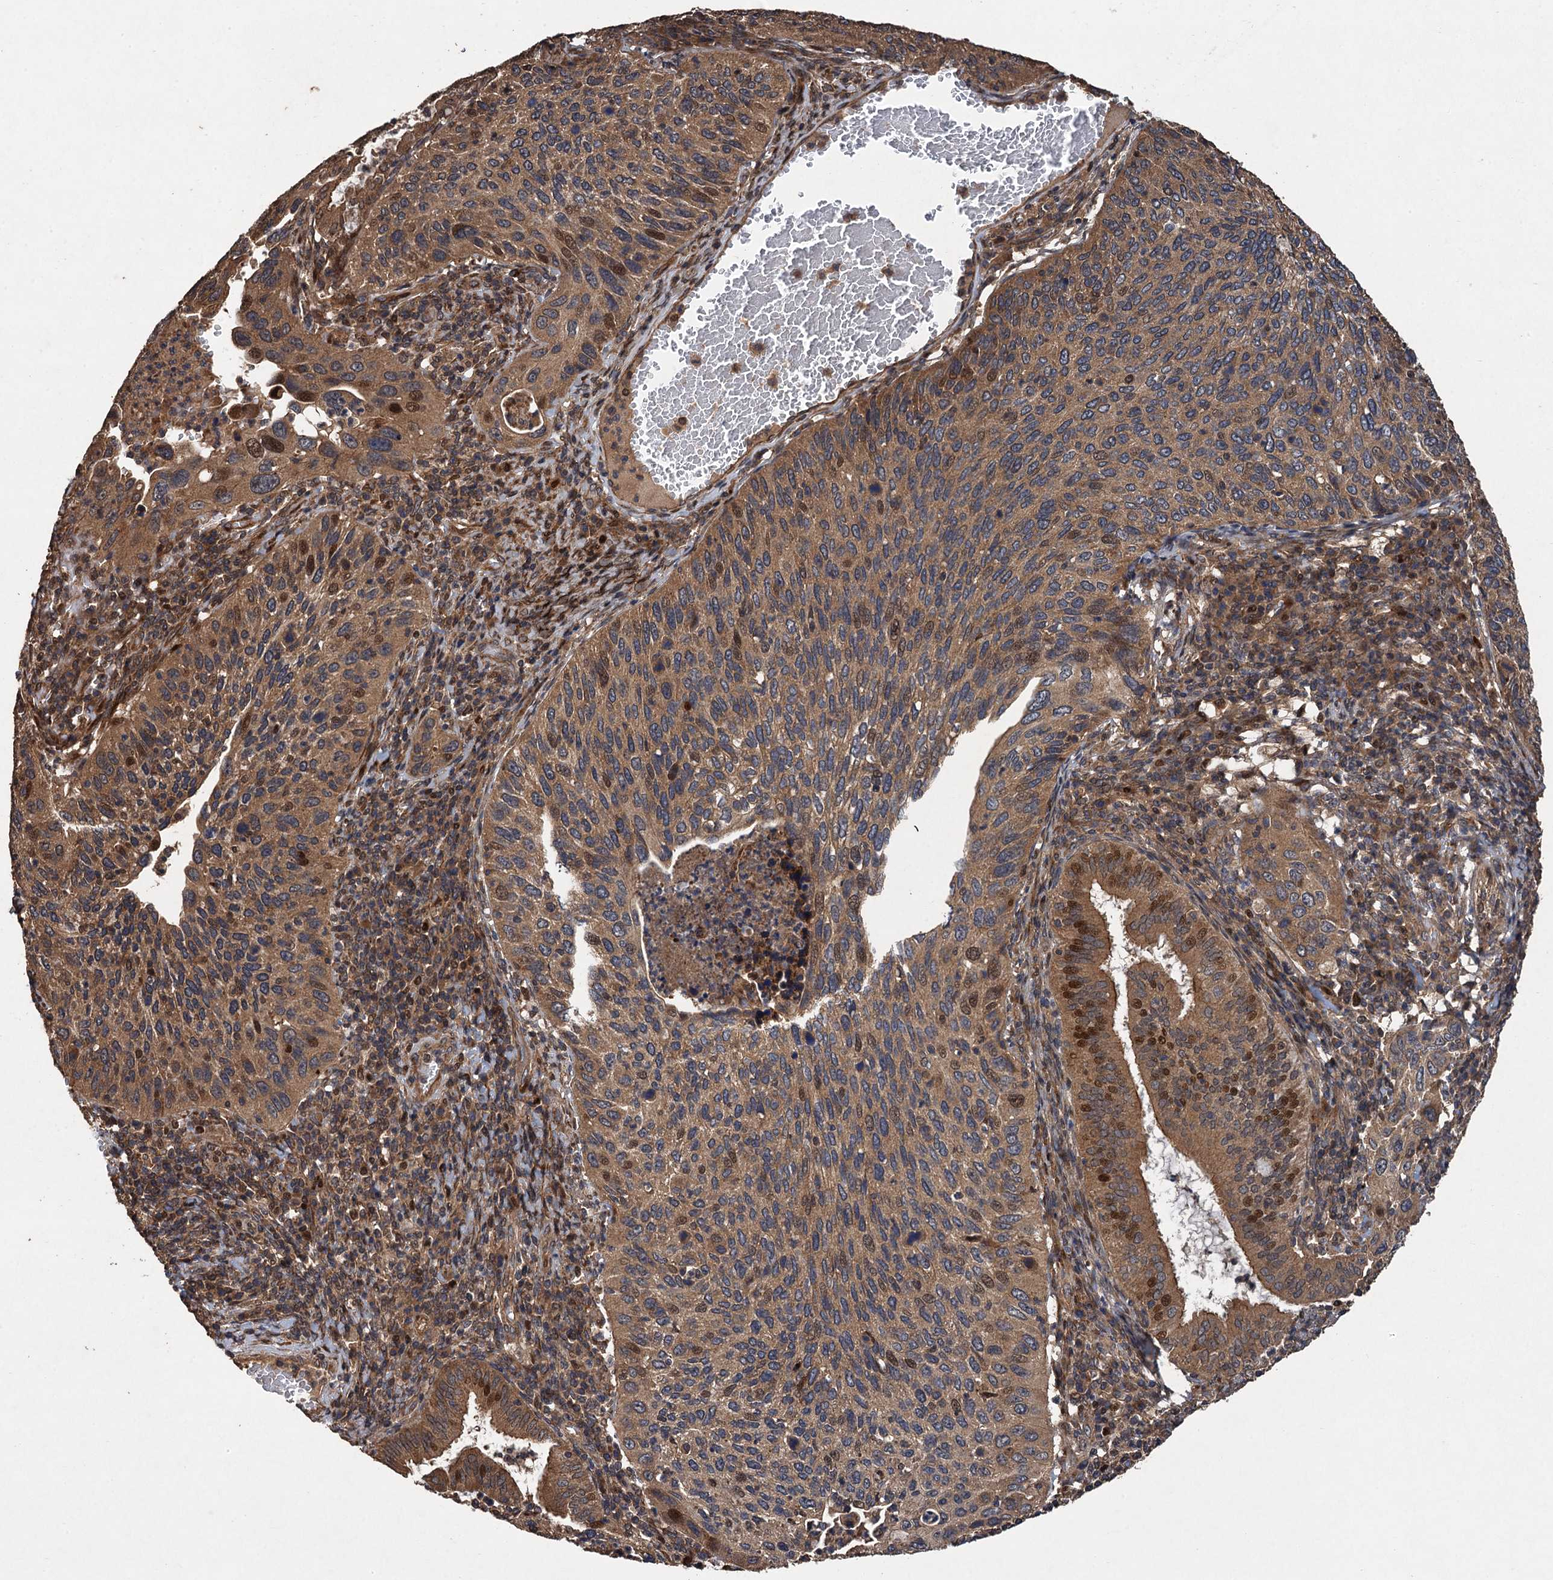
{"staining": {"intensity": "moderate", "quantity": ">75%", "location": "cytoplasmic/membranous,nuclear"}, "tissue": "cervical cancer", "cell_type": "Tumor cells", "image_type": "cancer", "snomed": [{"axis": "morphology", "description": "Squamous cell carcinoma, NOS"}, {"axis": "topography", "description": "Cervix"}], "caption": "A photomicrograph of human cervical cancer stained for a protein reveals moderate cytoplasmic/membranous and nuclear brown staining in tumor cells.", "gene": "TMEM39B", "patient": {"sex": "female", "age": 38}}